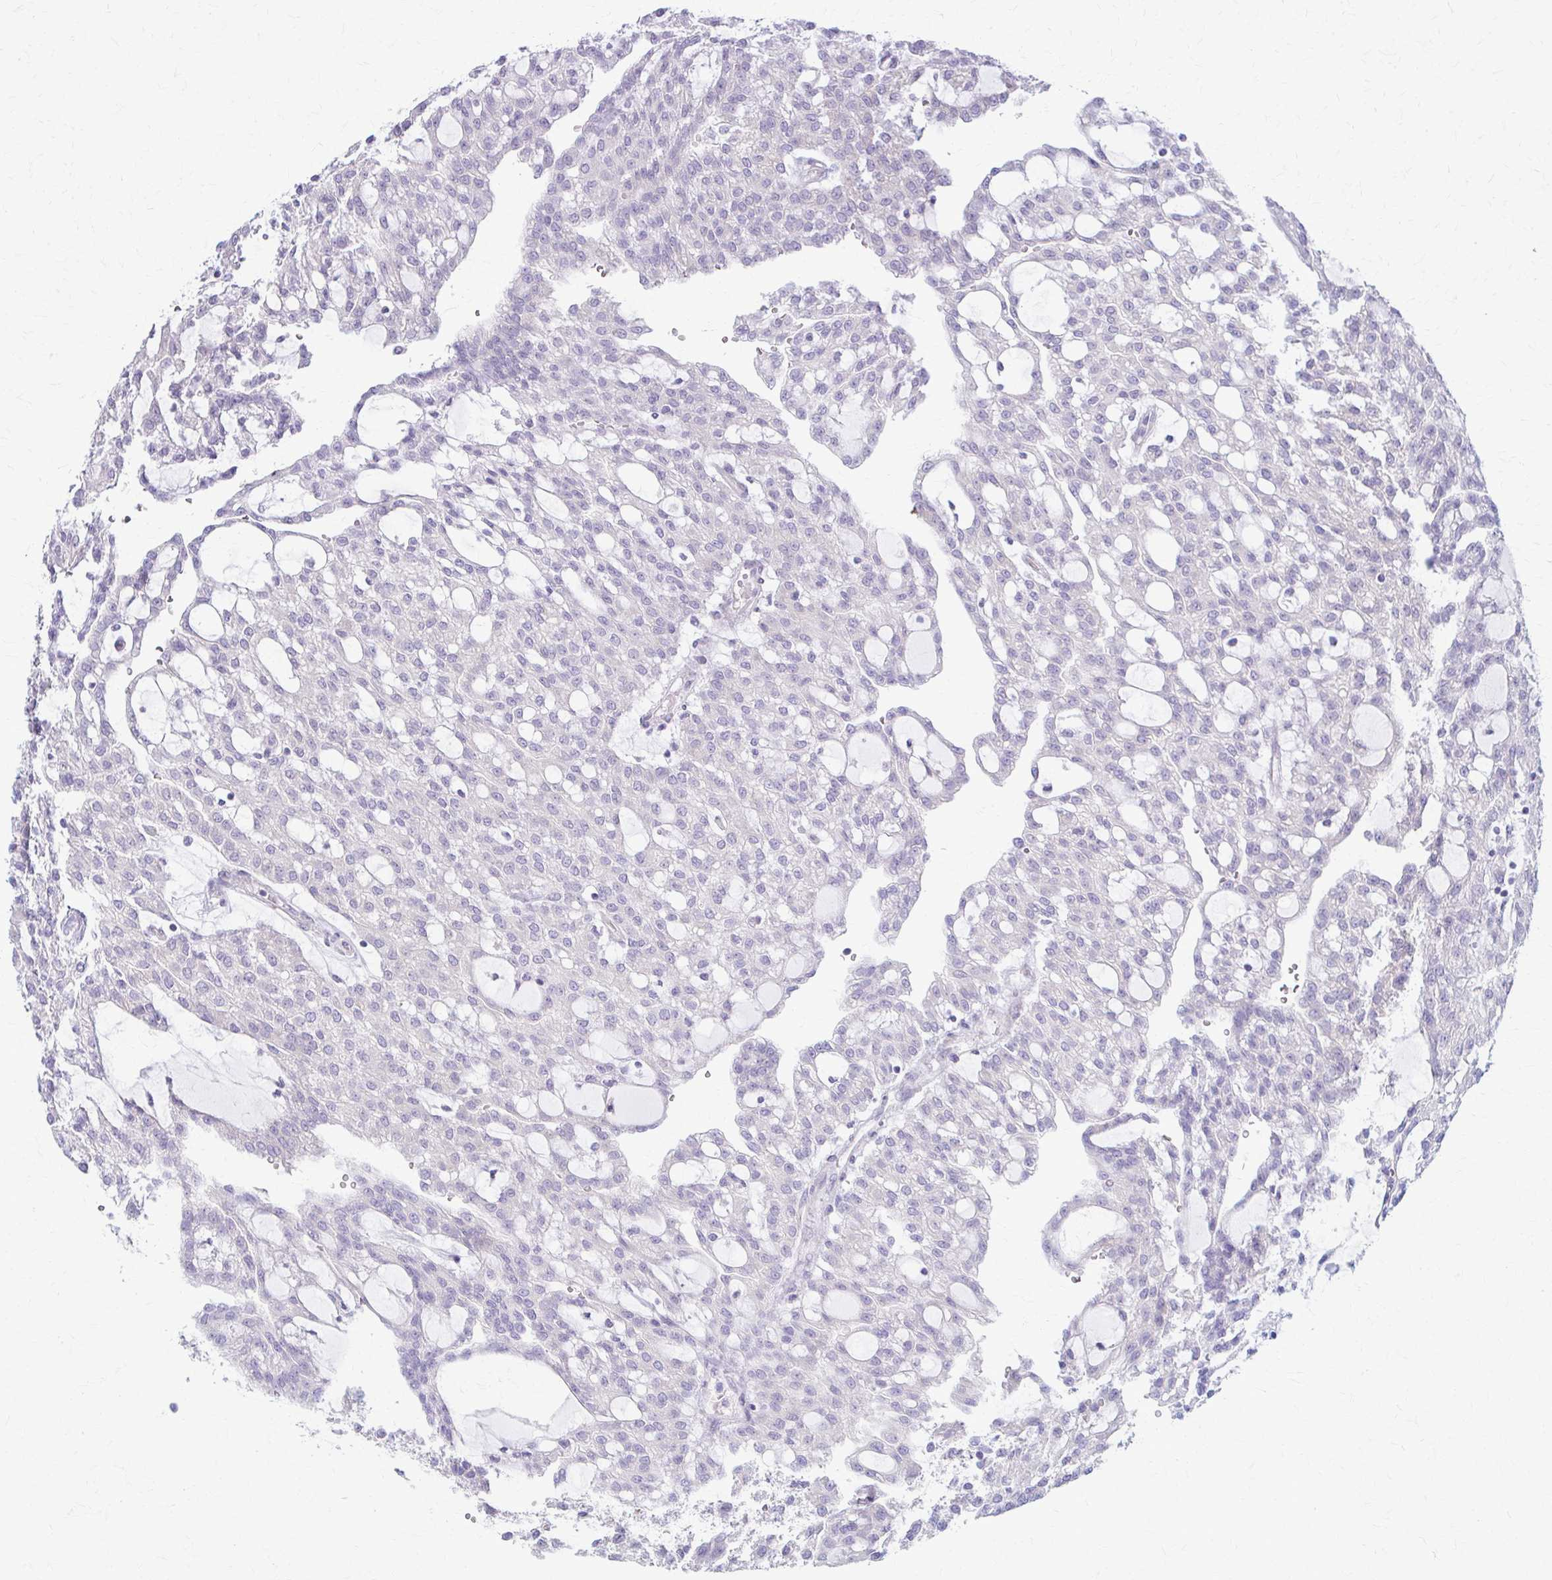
{"staining": {"intensity": "weak", "quantity": "<25%", "location": "cytoplasmic/membranous"}, "tissue": "renal cancer", "cell_type": "Tumor cells", "image_type": "cancer", "snomed": [{"axis": "morphology", "description": "Adenocarcinoma, NOS"}, {"axis": "topography", "description": "Kidney"}], "caption": "IHC photomicrograph of neoplastic tissue: renal adenocarcinoma stained with DAB (3,3'-diaminobenzidine) displays no significant protein staining in tumor cells.", "gene": "PRKRA", "patient": {"sex": "male", "age": 63}}